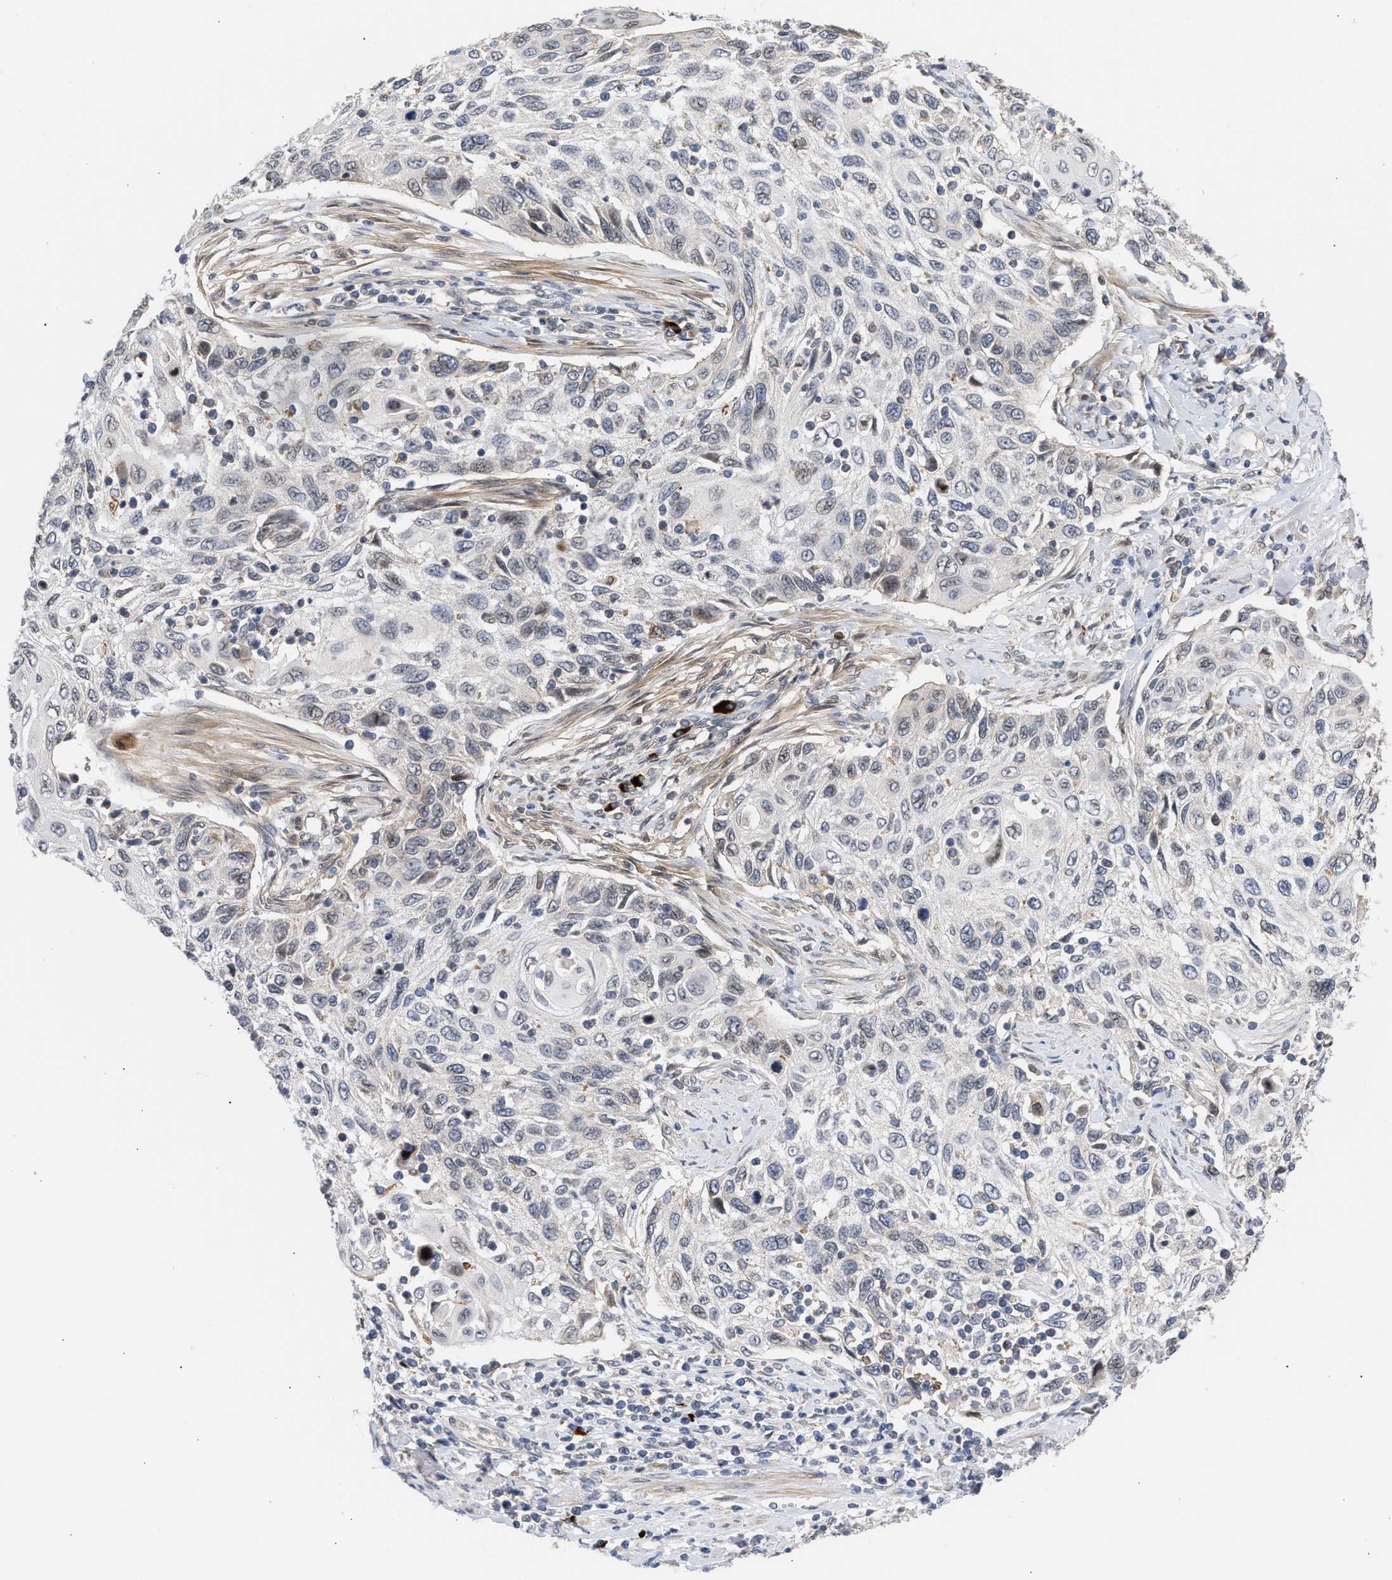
{"staining": {"intensity": "negative", "quantity": "none", "location": "none"}, "tissue": "cervical cancer", "cell_type": "Tumor cells", "image_type": "cancer", "snomed": [{"axis": "morphology", "description": "Squamous cell carcinoma, NOS"}, {"axis": "topography", "description": "Cervix"}], "caption": "Tumor cells are negative for protein expression in human cervical squamous cell carcinoma.", "gene": "NUP62", "patient": {"sex": "female", "age": 70}}